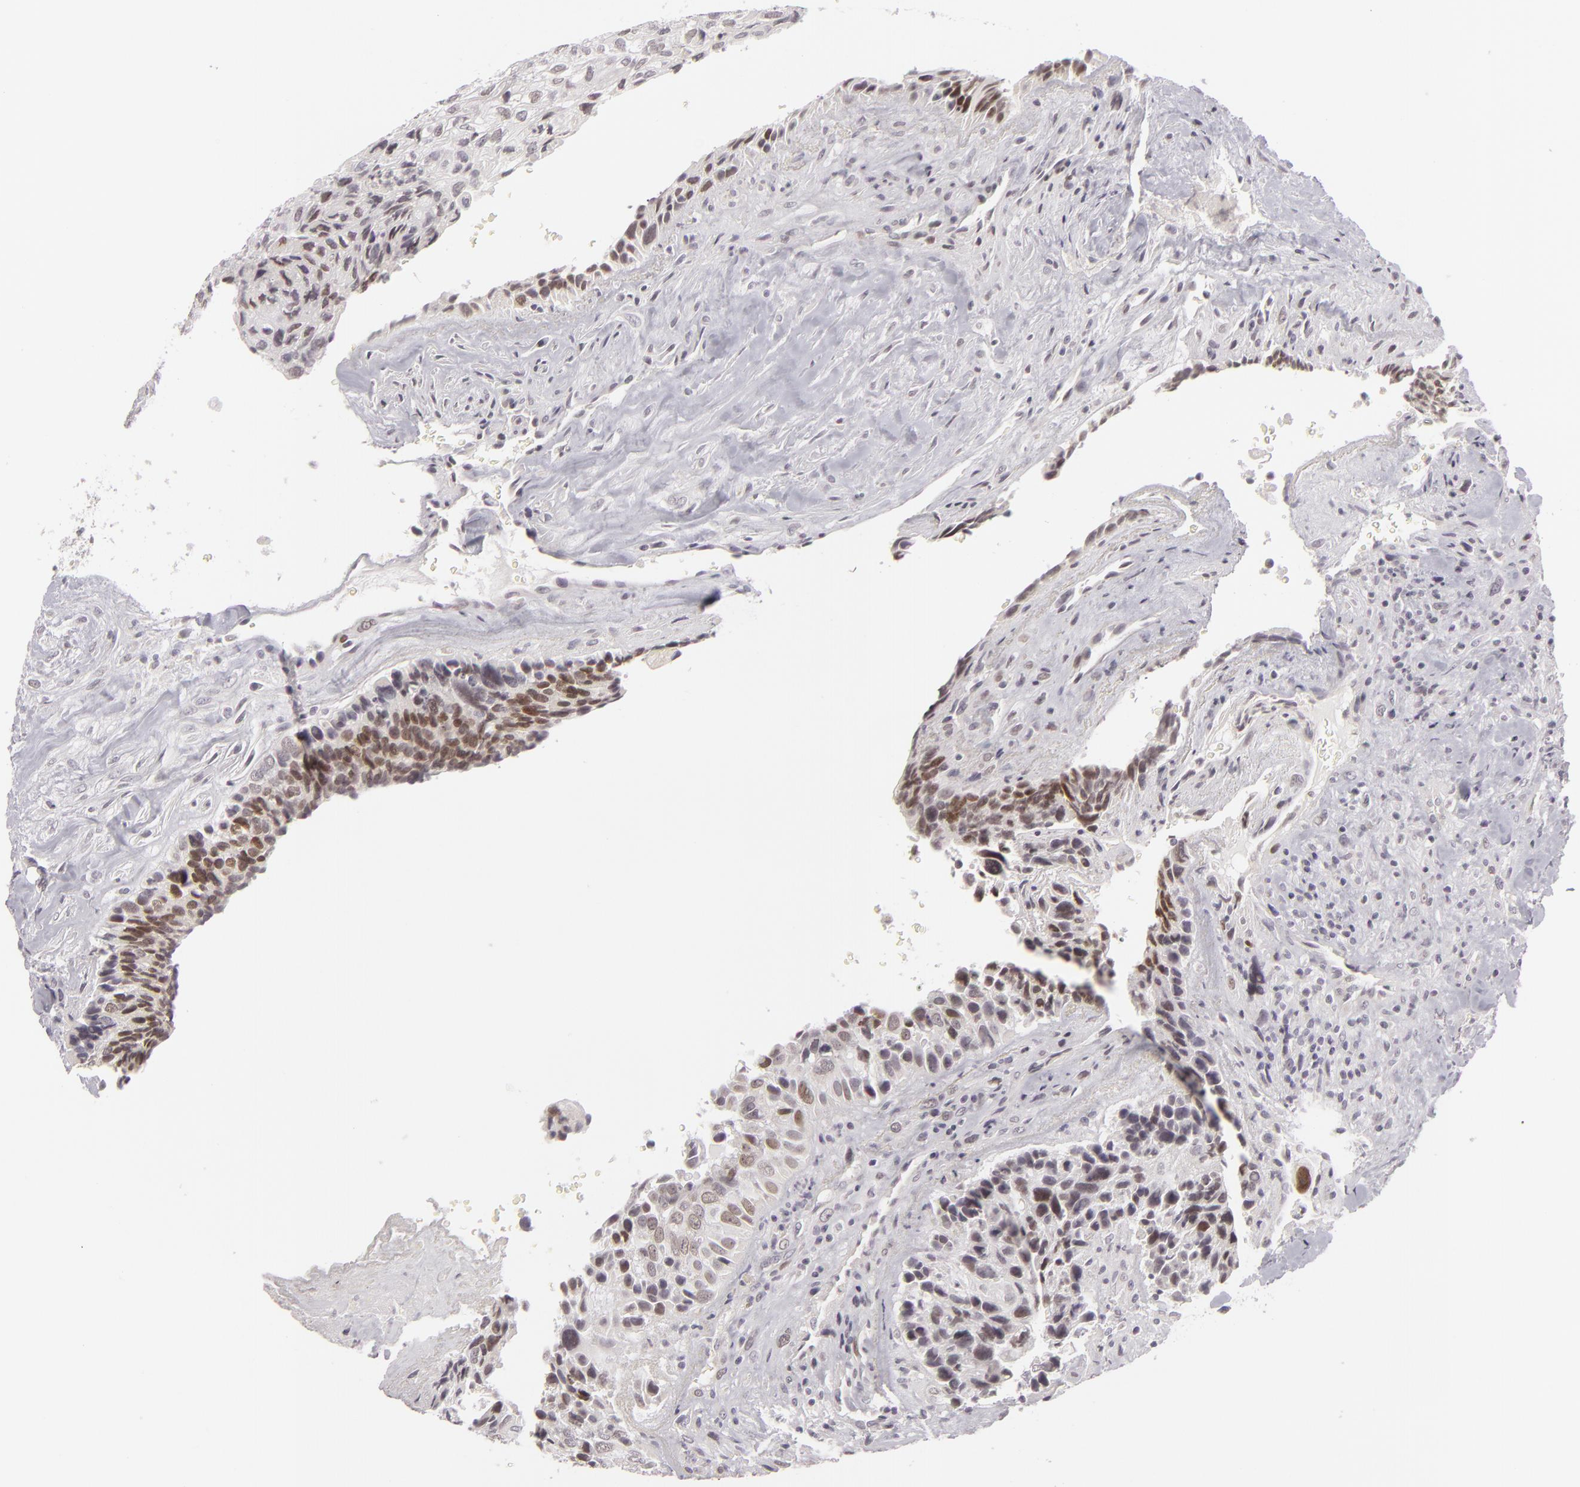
{"staining": {"intensity": "weak", "quantity": "25%-75%", "location": "nuclear"}, "tissue": "breast cancer", "cell_type": "Tumor cells", "image_type": "cancer", "snomed": [{"axis": "morphology", "description": "Neoplasm, malignant, NOS"}, {"axis": "topography", "description": "Breast"}], "caption": "Immunohistochemistry (IHC) of human breast cancer (malignant neoplasm) shows low levels of weak nuclear staining in about 25%-75% of tumor cells.", "gene": "SIX1", "patient": {"sex": "female", "age": 50}}